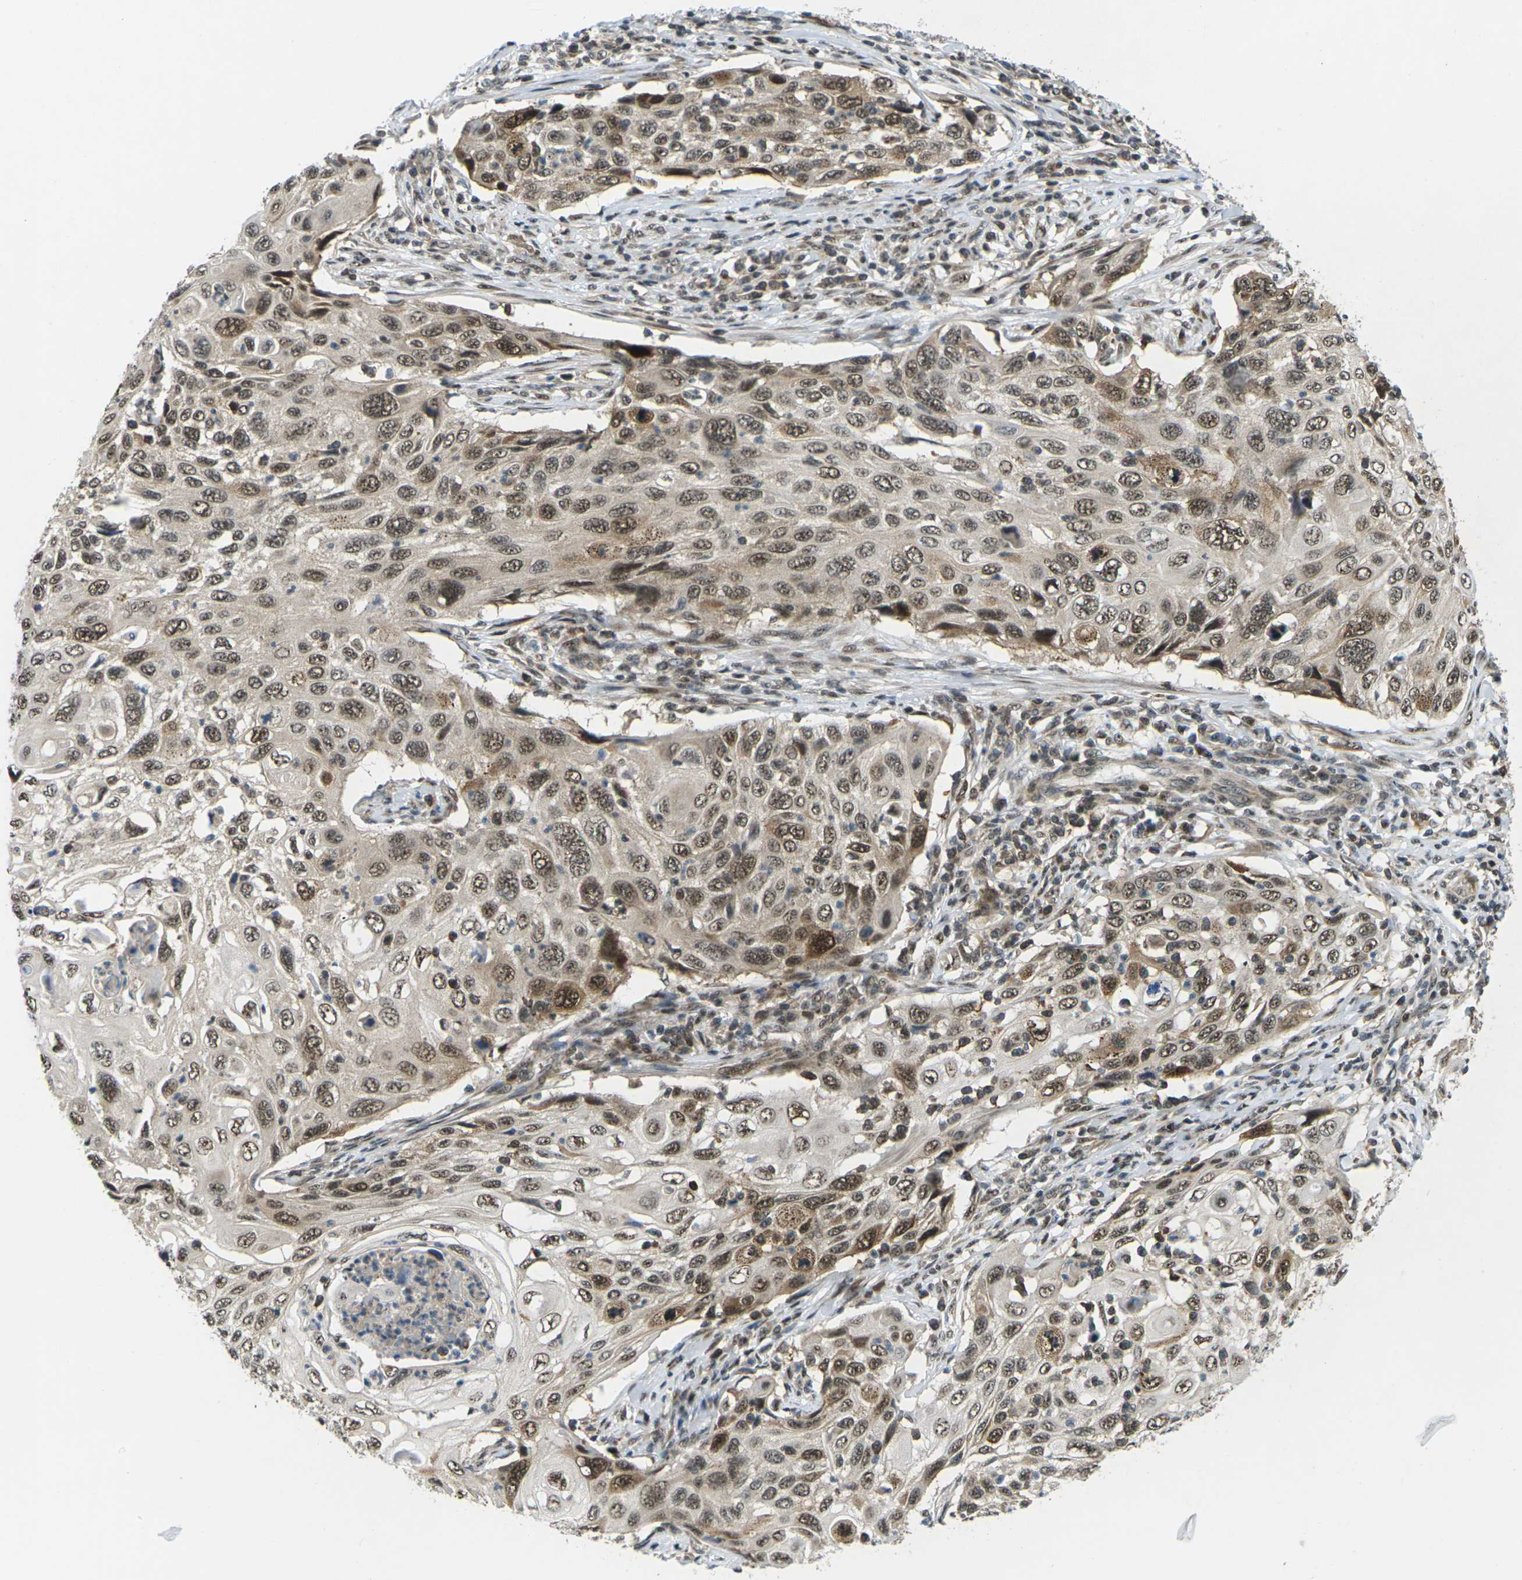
{"staining": {"intensity": "moderate", "quantity": ">75%", "location": "cytoplasmic/membranous,nuclear"}, "tissue": "cervical cancer", "cell_type": "Tumor cells", "image_type": "cancer", "snomed": [{"axis": "morphology", "description": "Squamous cell carcinoma, NOS"}, {"axis": "topography", "description": "Cervix"}], "caption": "Human cervical cancer (squamous cell carcinoma) stained with a brown dye shows moderate cytoplasmic/membranous and nuclear positive staining in approximately >75% of tumor cells.", "gene": "UBE2S", "patient": {"sex": "female", "age": 70}}